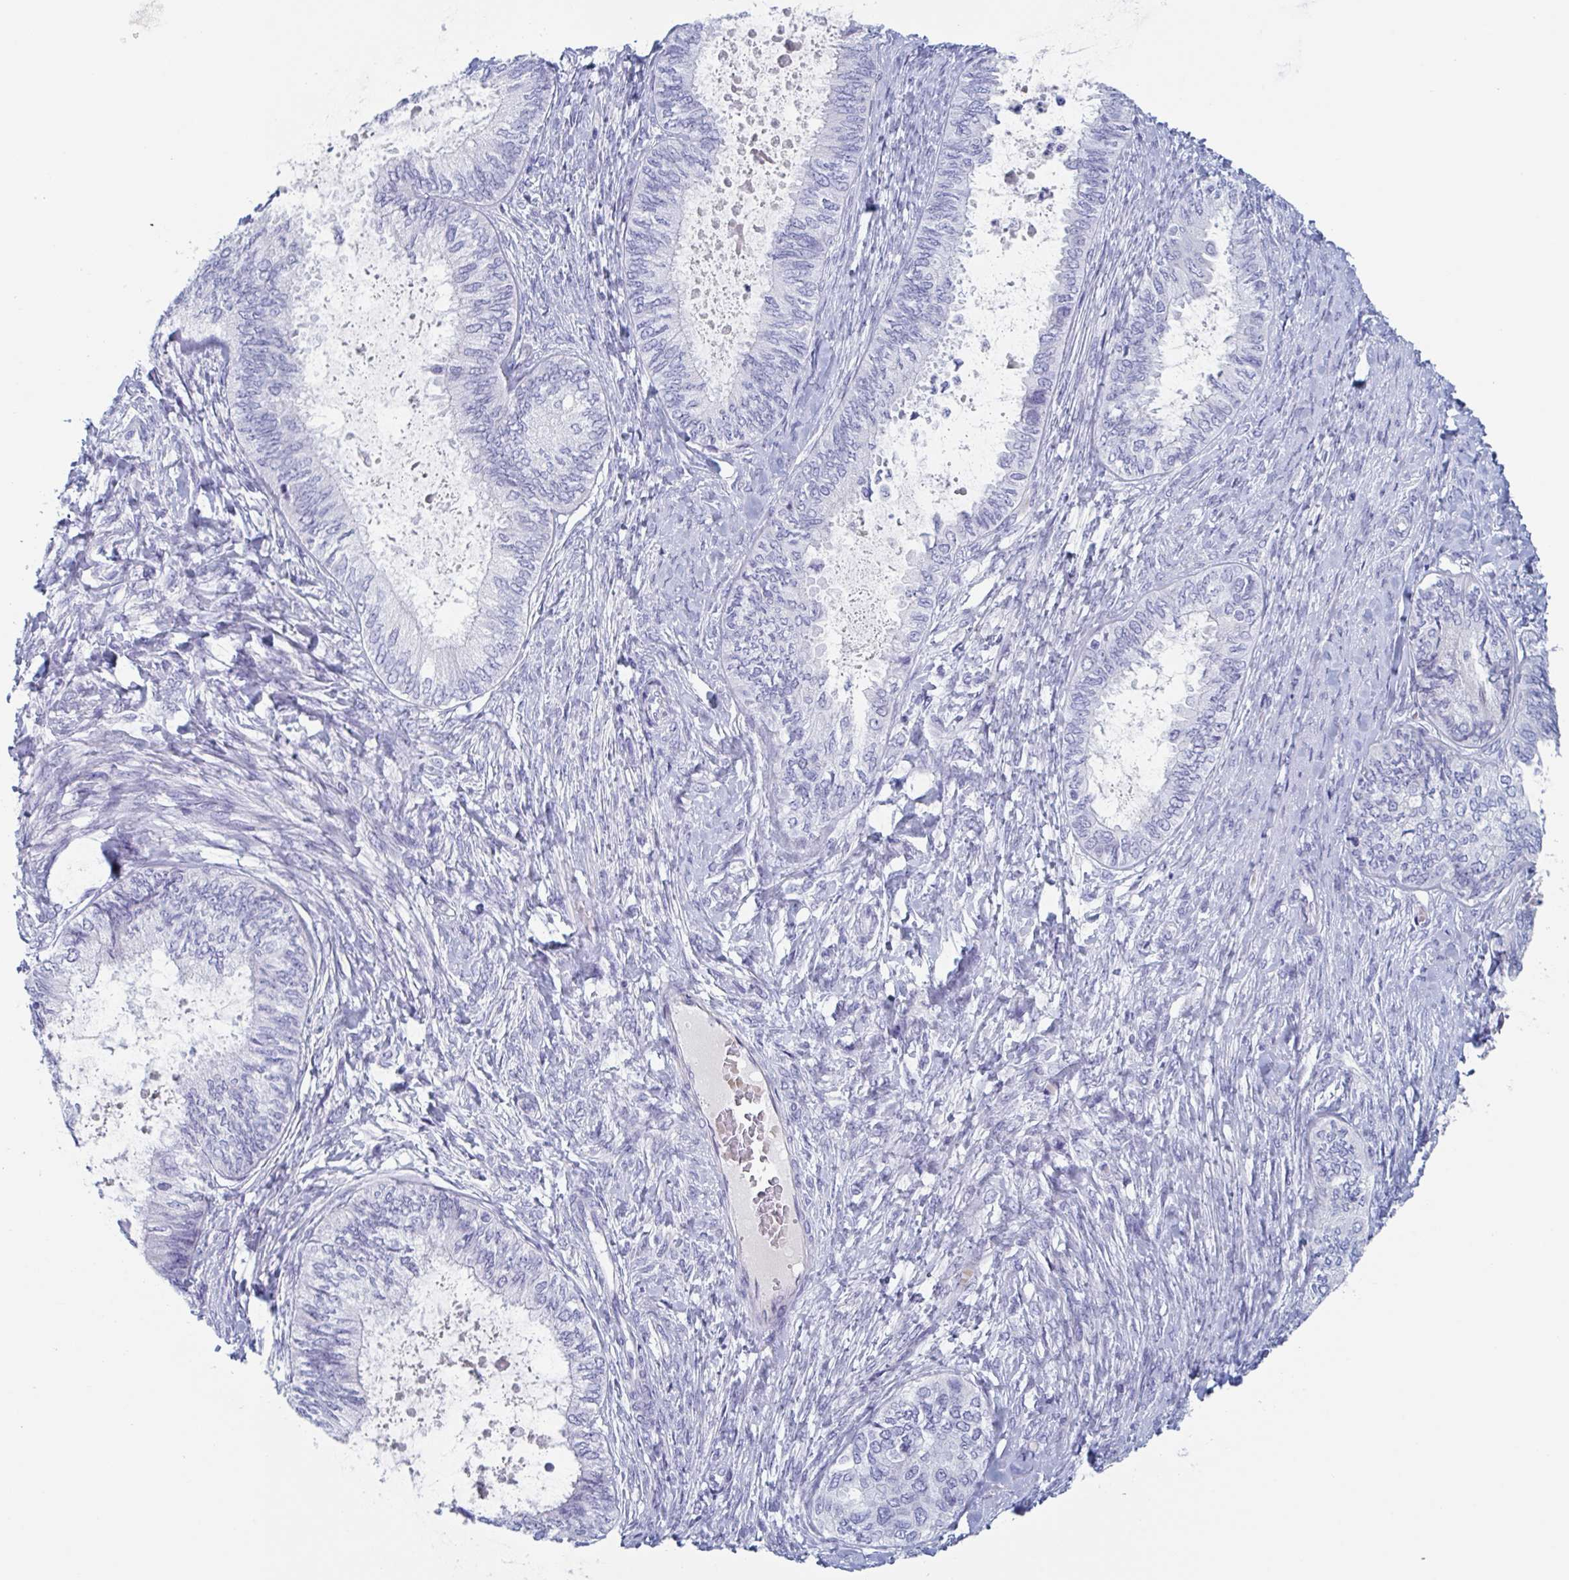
{"staining": {"intensity": "negative", "quantity": "none", "location": "none"}, "tissue": "ovarian cancer", "cell_type": "Tumor cells", "image_type": "cancer", "snomed": [{"axis": "morphology", "description": "Carcinoma, endometroid"}, {"axis": "topography", "description": "Ovary"}], "caption": "Ovarian cancer (endometroid carcinoma) was stained to show a protein in brown. There is no significant staining in tumor cells. (Brightfield microscopy of DAB (3,3'-diaminobenzidine) immunohistochemistry at high magnification).", "gene": "NT5C3B", "patient": {"sex": "female", "age": 70}}